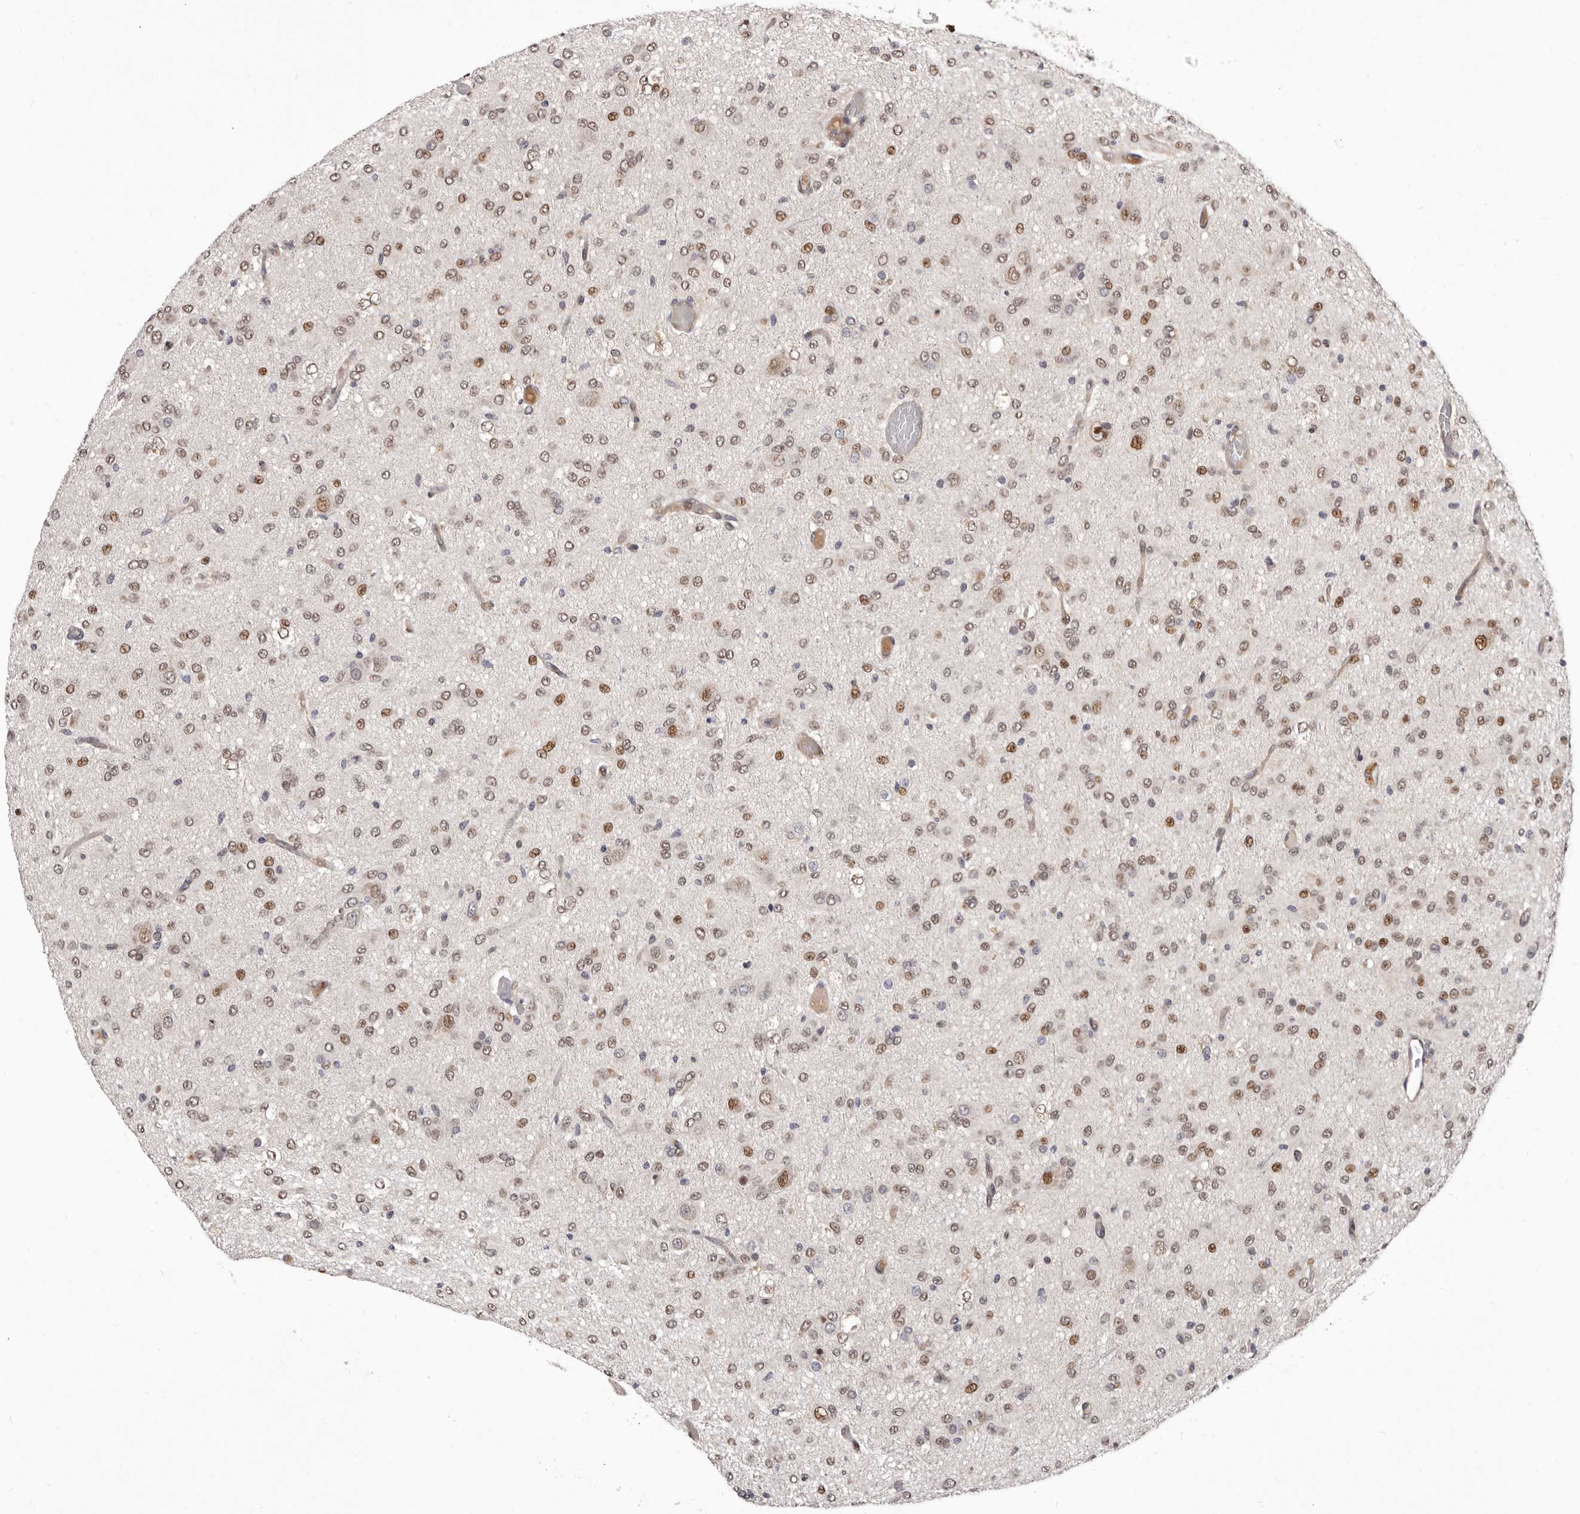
{"staining": {"intensity": "moderate", "quantity": ">75%", "location": "nuclear"}, "tissue": "glioma", "cell_type": "Tumor cells", "image_type": "cancer", "snomed": [{"axis": "morphology", "description": "Glioma, malignant, High grade"}, {"axis": "topography", "description": "Brain"}], "caption": "Protein expression by IHC reveals moderate nuclear positivity in approximately >75% of tumor cells in malignant high-grade glioma. (Brightfield microscopy of DAB IHC at high magnification).", "gene": "GLRX3", "patient": {"sex": "female", "age": 59}}